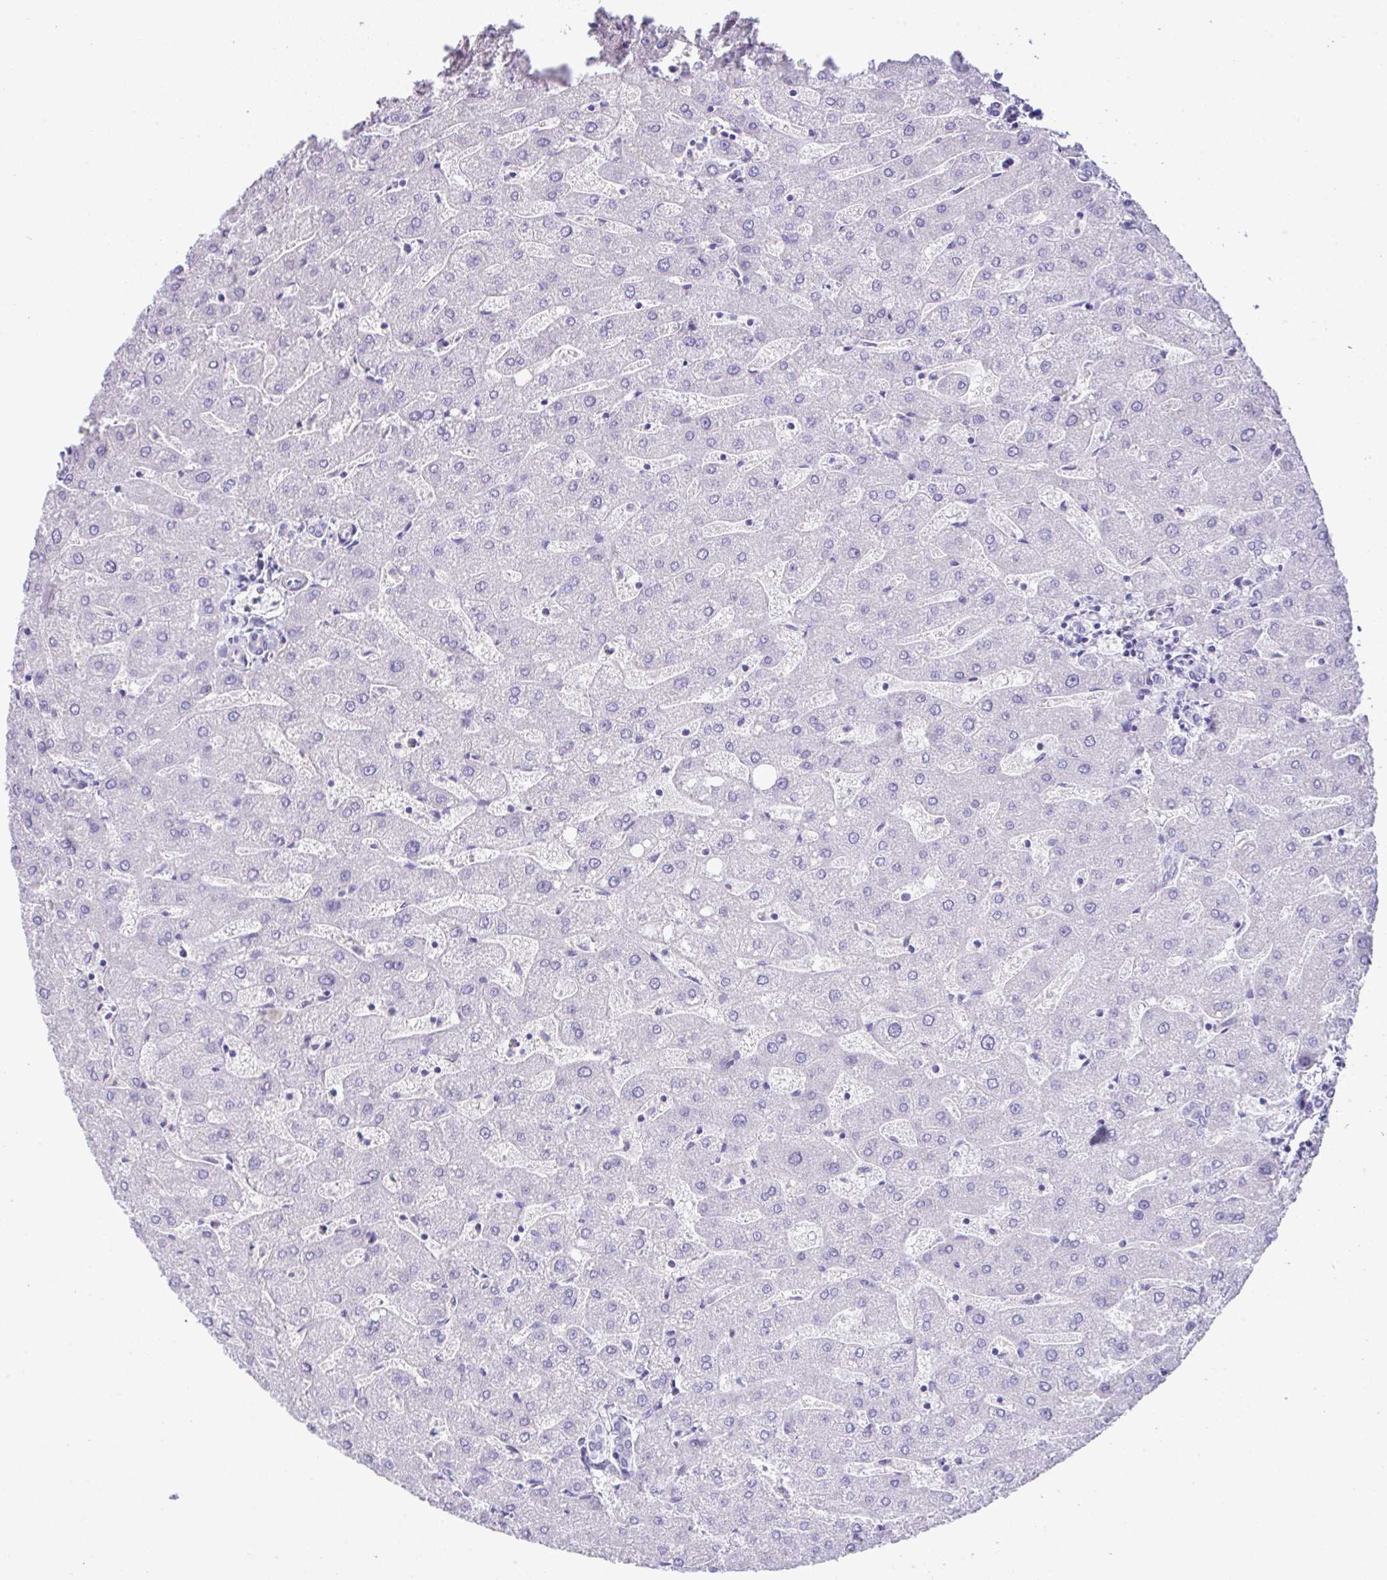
{"staining": {"intensity": "negative", "quantity": "none", "location": "none"}, "tissue": "liver", "cell_type": "Cholangiocytes", "image_type": "normal", "snomed": [{"axis": "morphology", "description": "Normal tissue, NOS"}, {"axis": "topography", "description": "Liver"}], "caption": "This is a micrograph of IHC staining of normal liver, which shows no expression in cholangiocytes.", "gene": "OR4P4", "patient": {"sex": "male", "age": 67}}